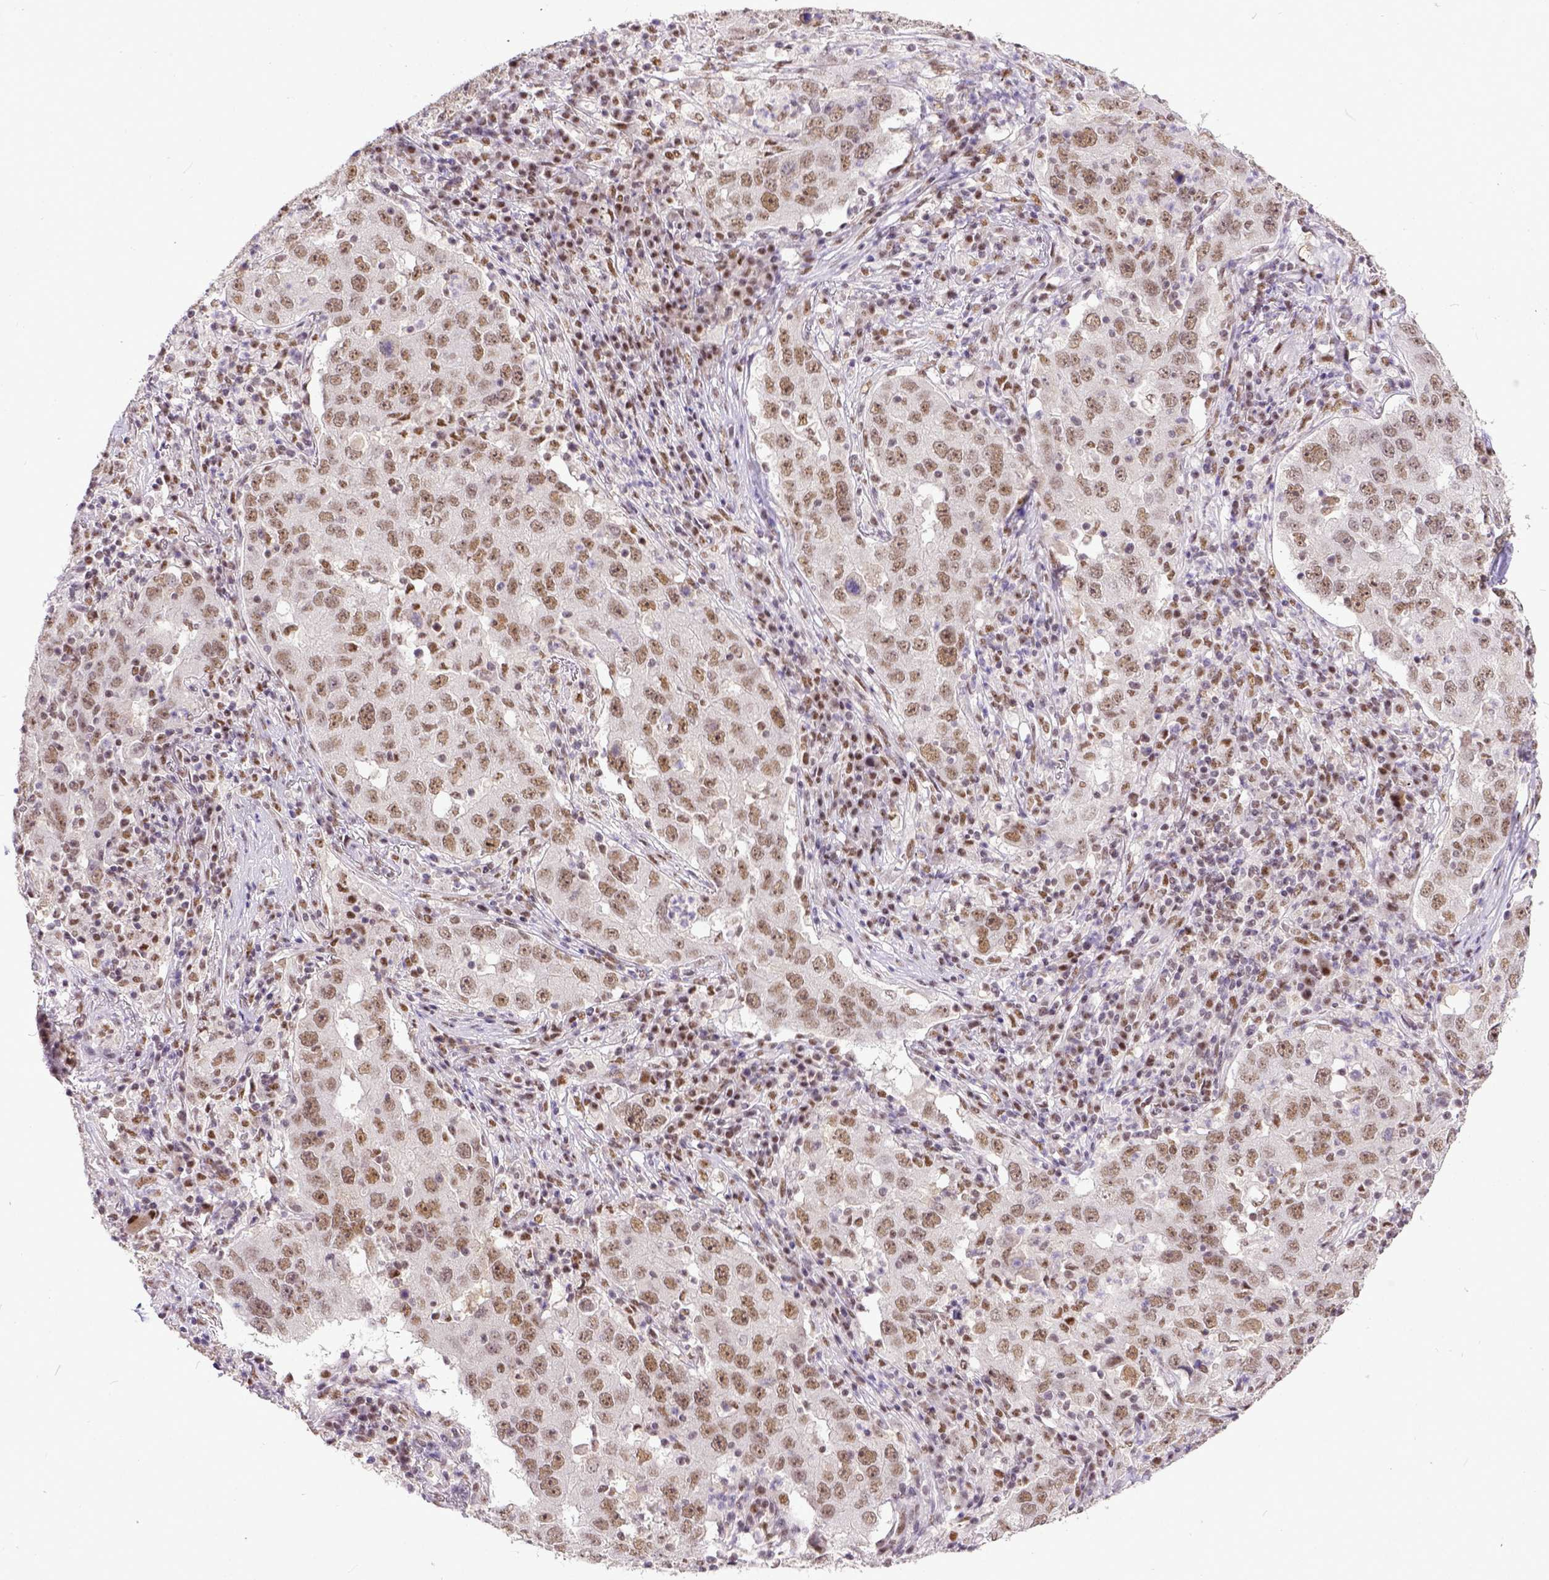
{"staining": {"intensity": "weak", "quantity": ">75%", "location": "nuclear"}, "tissue": "lung cancer", "cell_type": "Tumor cells", "image_type": "cancer", "snomed": [{"axis": "morphology", "description": "Adenocarcinoma, NOS"}, {"axis": "topography", "description": "Lung"}], "caption": "A low amount of weak nuclear positivity is appreciated in approximately >75% of tumor cells in lung cancer tissue.", "gene": "ERCC1", "patient": {"sex": "male", "age": 73}}